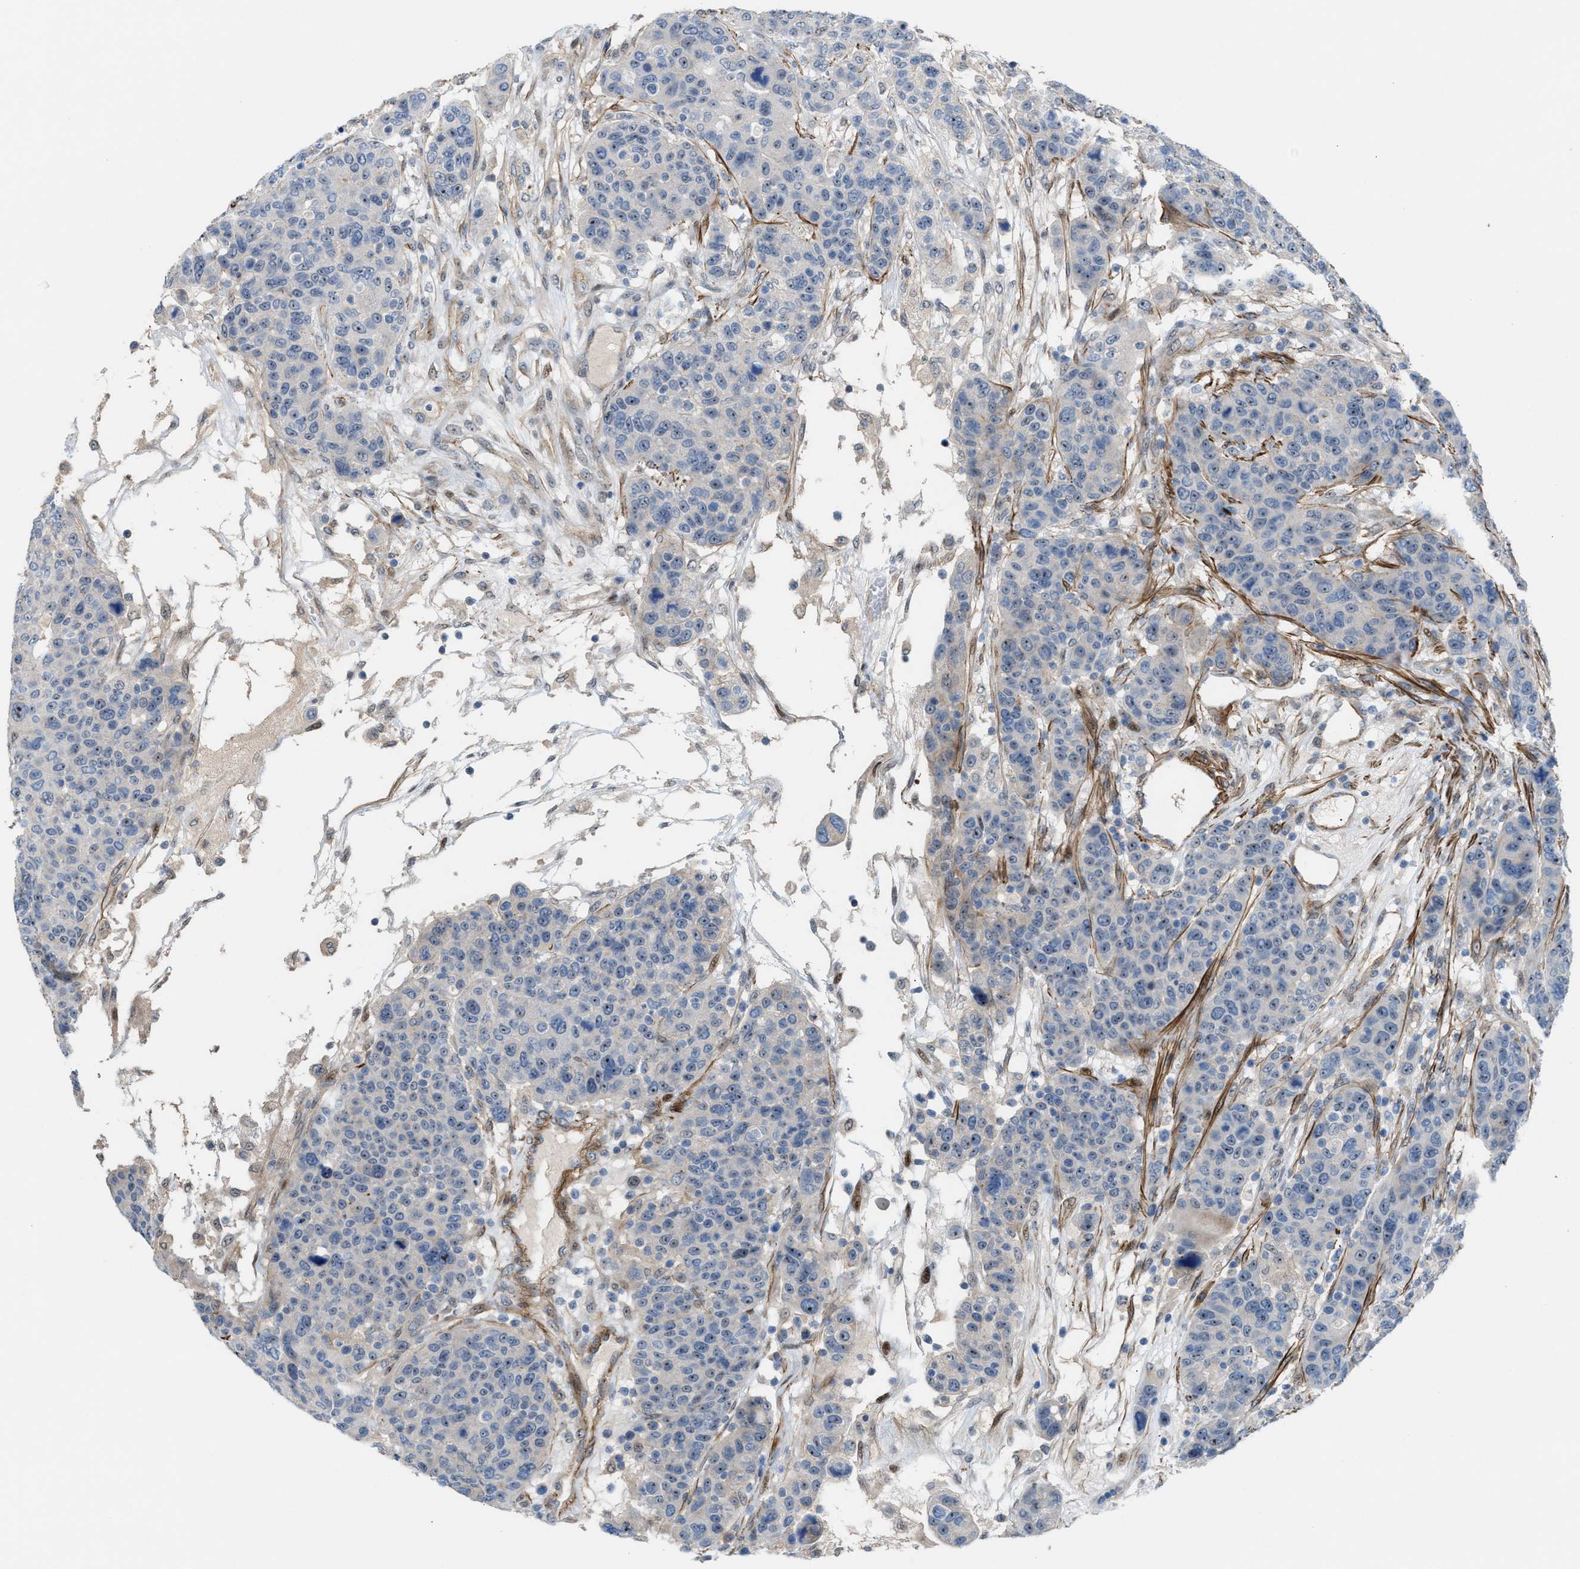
{"staining": {"intensity": "weak", "quantity": "<25%", "location": "nuclear"}, "tissue": "breast cancer", "cell_type": "Tumor cells", "image_type": "cancer", "snomed": [{"axis": "morphology", "description": "Duct carcinoma"}, {"axis": "topography", "description": "Breast"}], "caption": "The immunohistochemistry image has no significant staining in tumor cells of breast cancer (invasive ductal carcinoma) tissue.", "gene": "NQO2", "patient": {"sex": "female", "age": 37}}